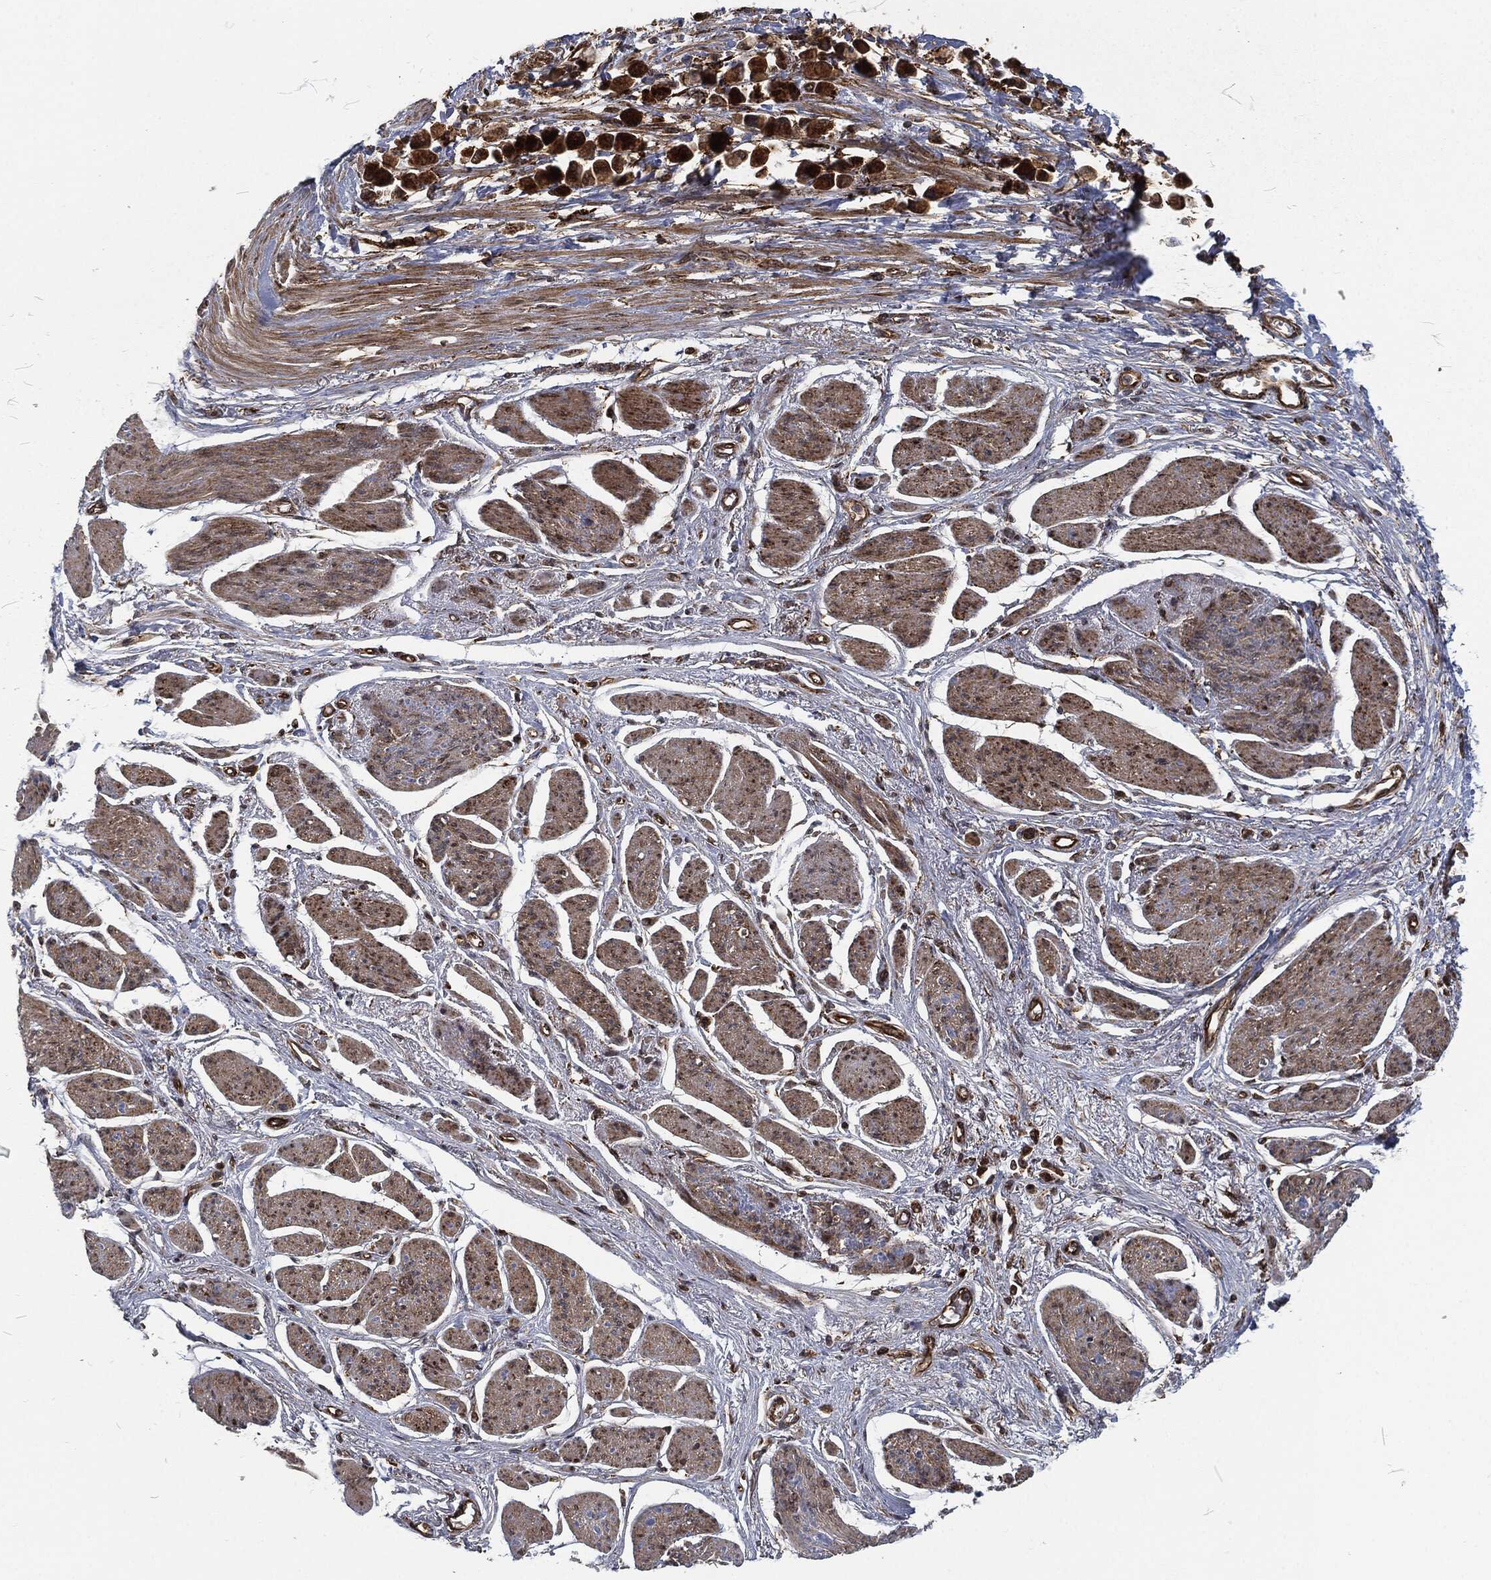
{"staining": {"intensity": "strong", "quantity": ">75%", "location": "cytoplasmic/membranous"}, "tissue": "stomach cancer", "cell_type": "Tumor cells", "image_type": "cancer", "snomed": [{"axis": "morphology", "description": "Adenocarcinoma, NOS"}, {"axis": "topography", "description": "Stomach"}], "caption": "Protein expression by immunohistochemistry (IHC) exhibits strong cytoplasmic/membranous expression in about >75% of tumor cells in stomach adenocarcinoma. The staining was performed using DAB (3,3'-diaminobenzidine), with brown indicating positive protein expression. Nuclei are stained blue with hematoxylin.", "gene": "RFTN1", "patient": {"sex": "female", "age": 81}}